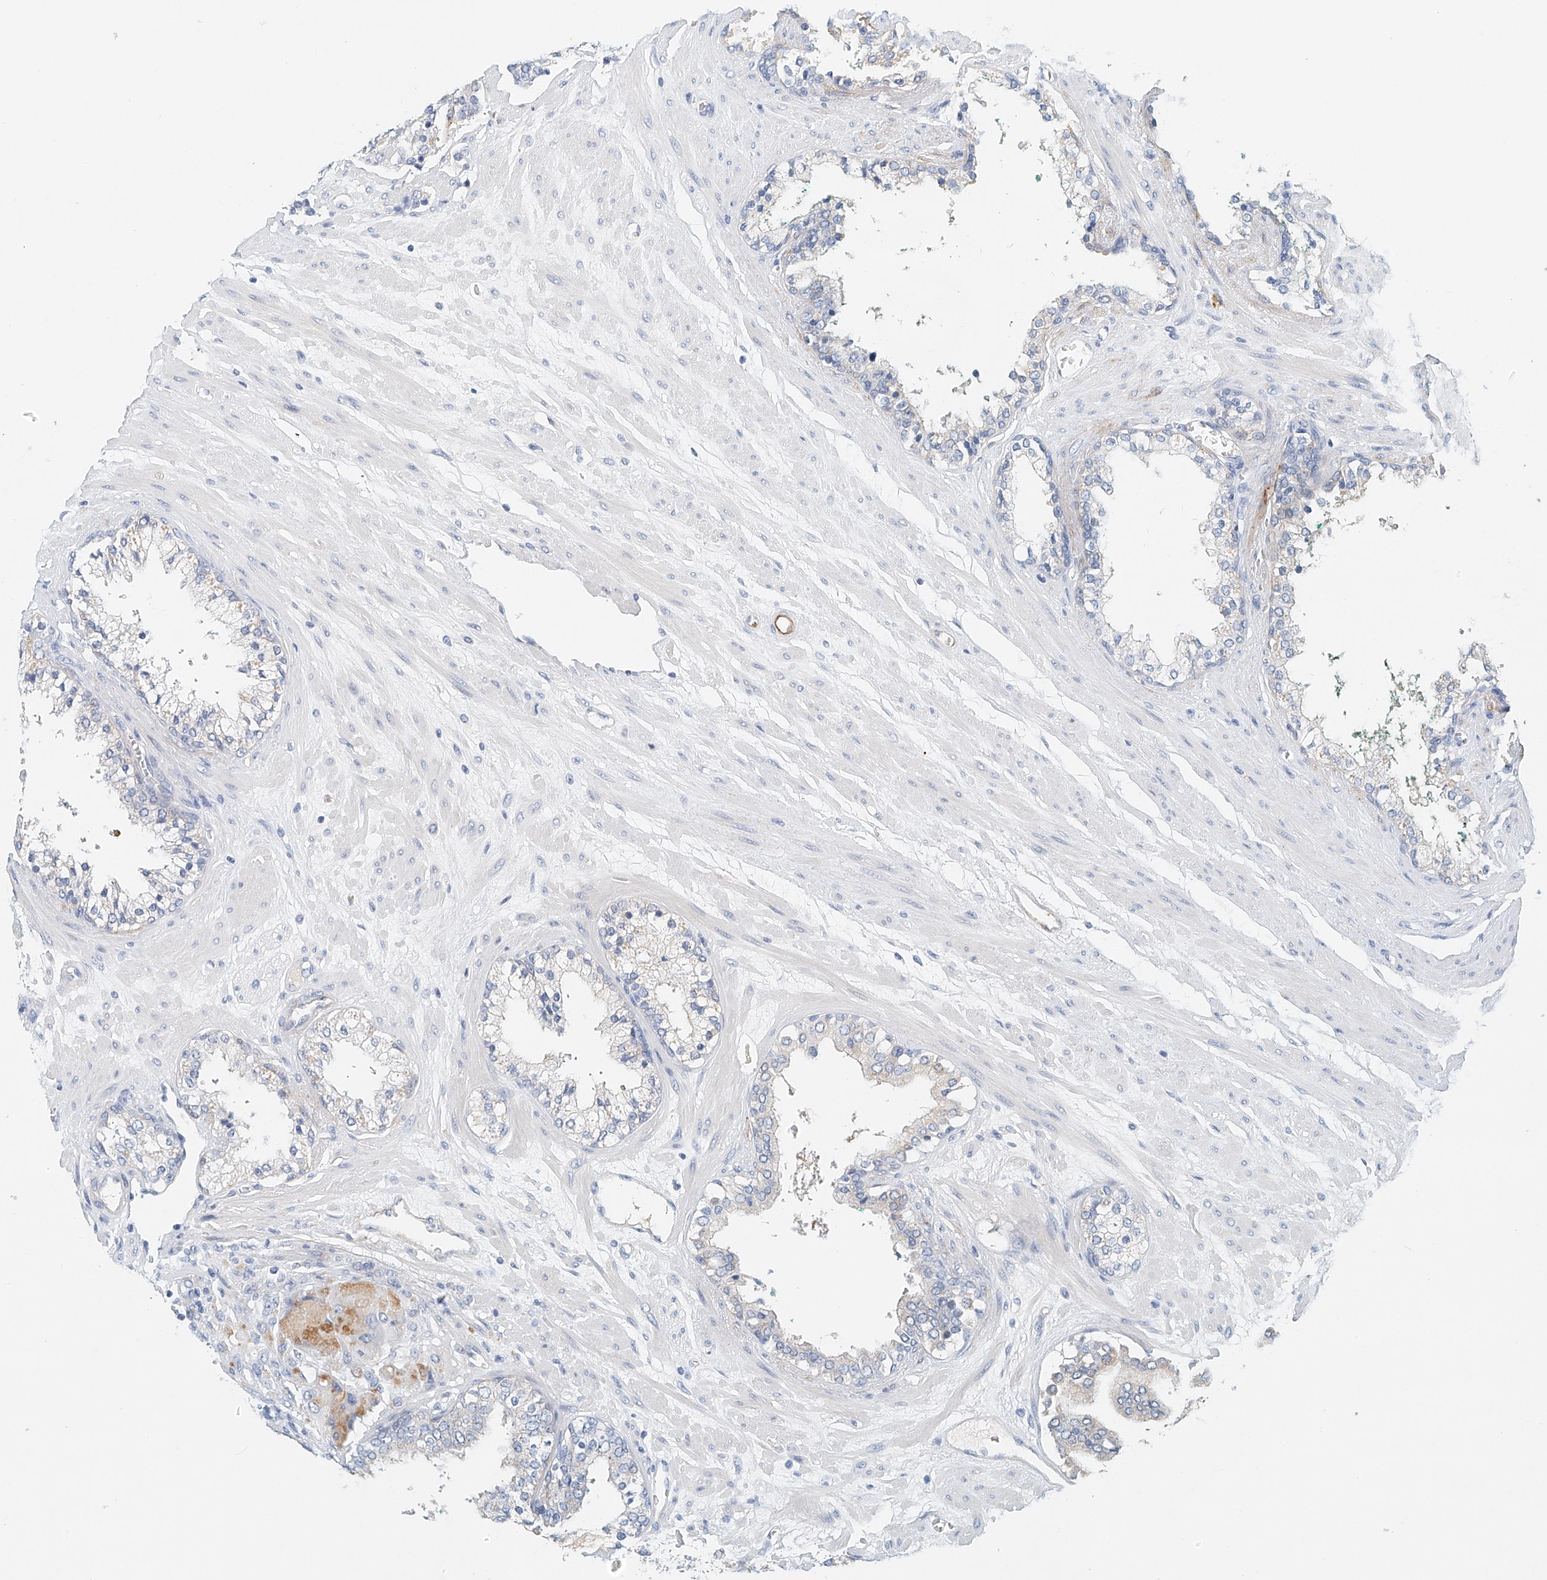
{"staining": {"intensity": "negative", "quantity": "none", "location": "none"}, "tissue": "prostate cancer", "cell_type": "Tumor cells", "image_type": "cancer", "snomed": [{"axis": "morphology", "description": "Adenocarcinoma, High grade"}, {"axis": "topography", "description": "Prostate"}], "caption": "A high-resolution micrograph shows IHC staining of prostate high-grade adenocarcinoma, which shows no significant staining in tumor cells.", "gene": "ARHGAP28", "patient": {"sex": "male", "age": 71}}